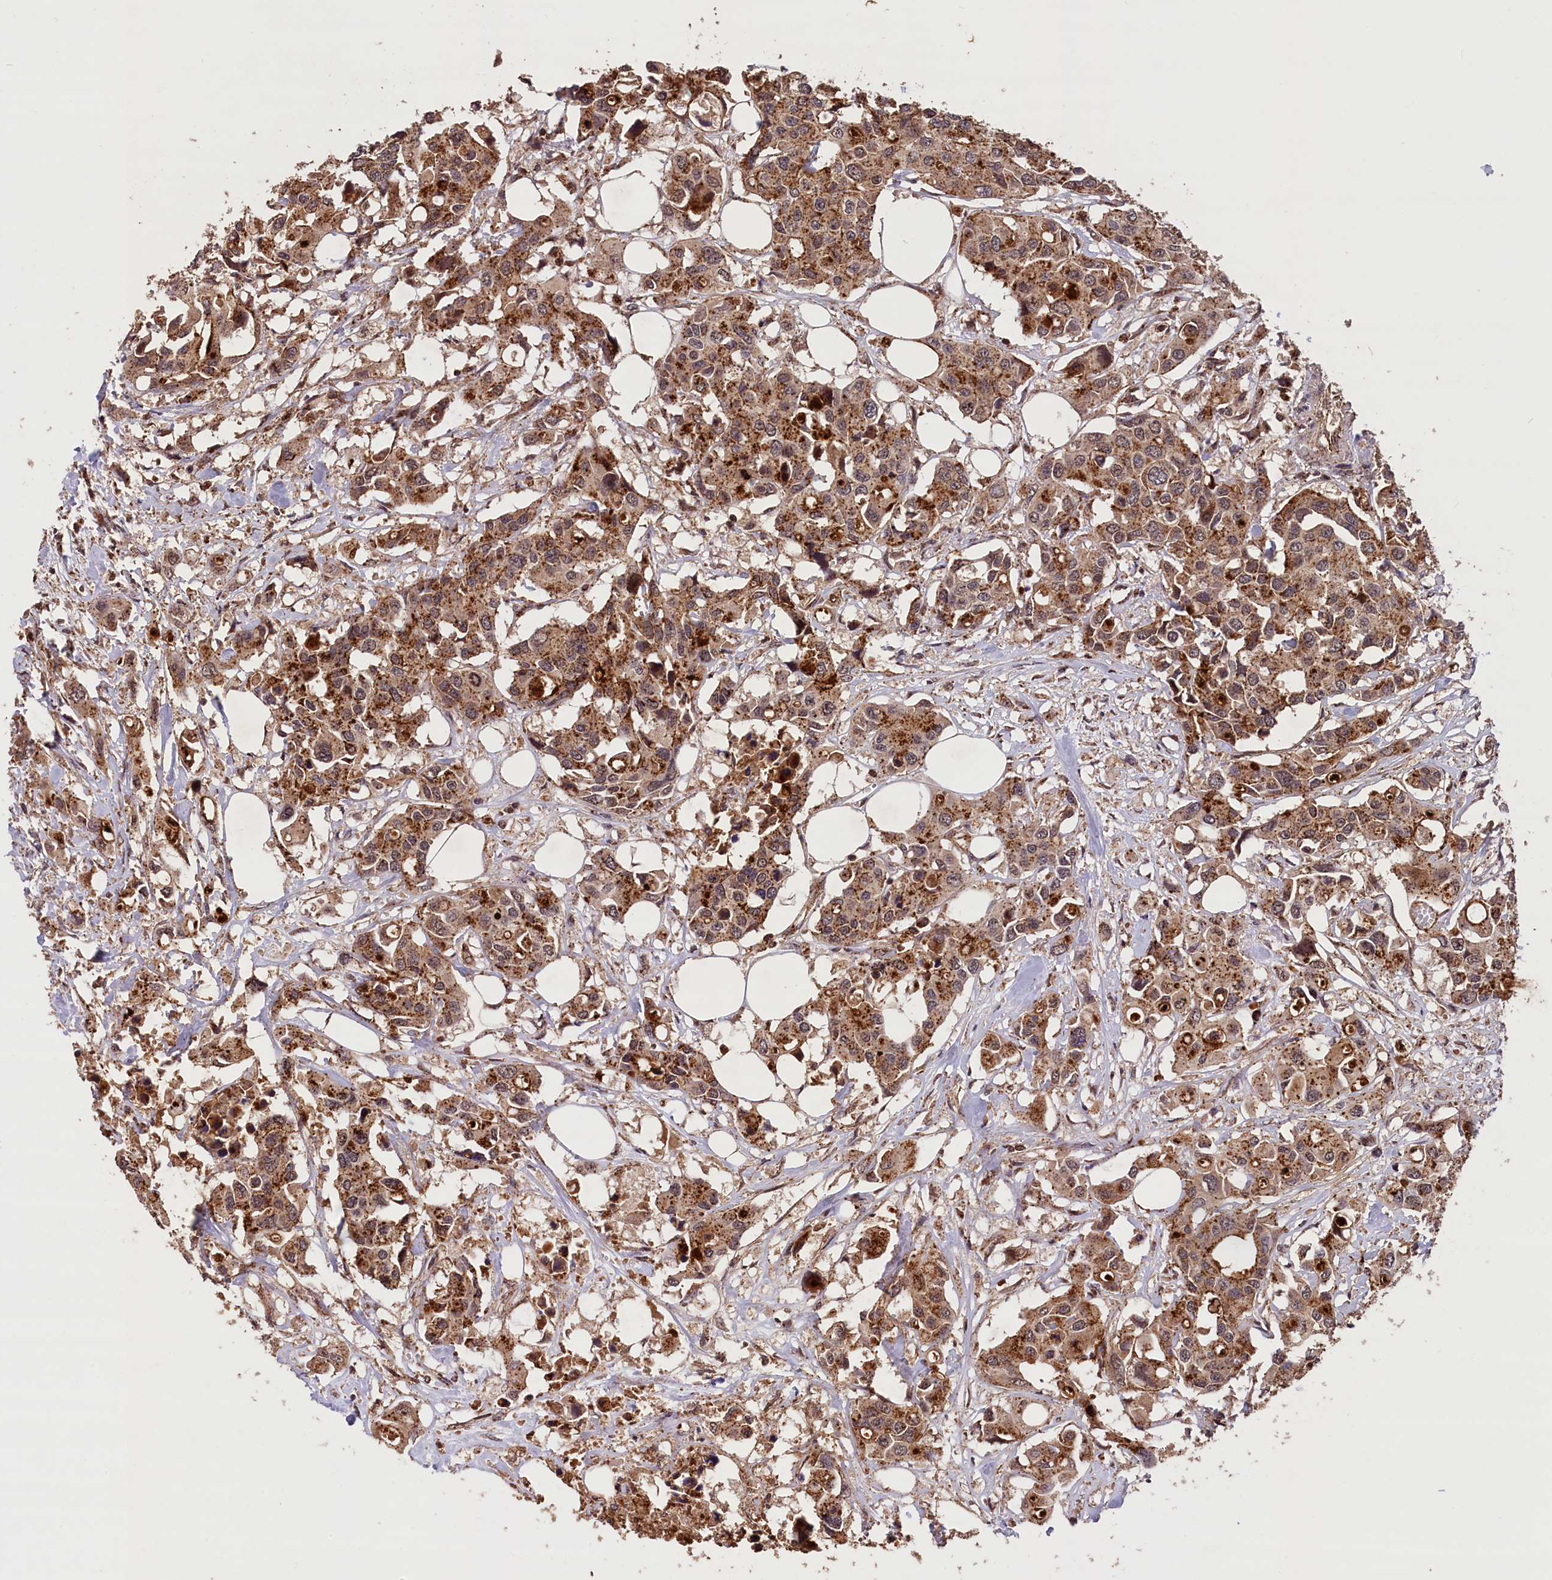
{"staining": {"intensity": "strong", "quantity": ">75%", "location": "cytoplasmic/membranous"}, "tissue": "colorectal cancer", "cell_type": "Tumor cells", "image_type": "cancer", "snomed": [{"axis": "morphology", "description": "Adenocarcinoma, NOS"}, {"axis": "topography", "description": "Colon"}], "caption": "An image of colorectal cancer stained for a protein shows strong cytoplasmic/membranous brown staining in tumor cells.", "gene": "IST1", "patient": {"sex": "male", "age": 77}}